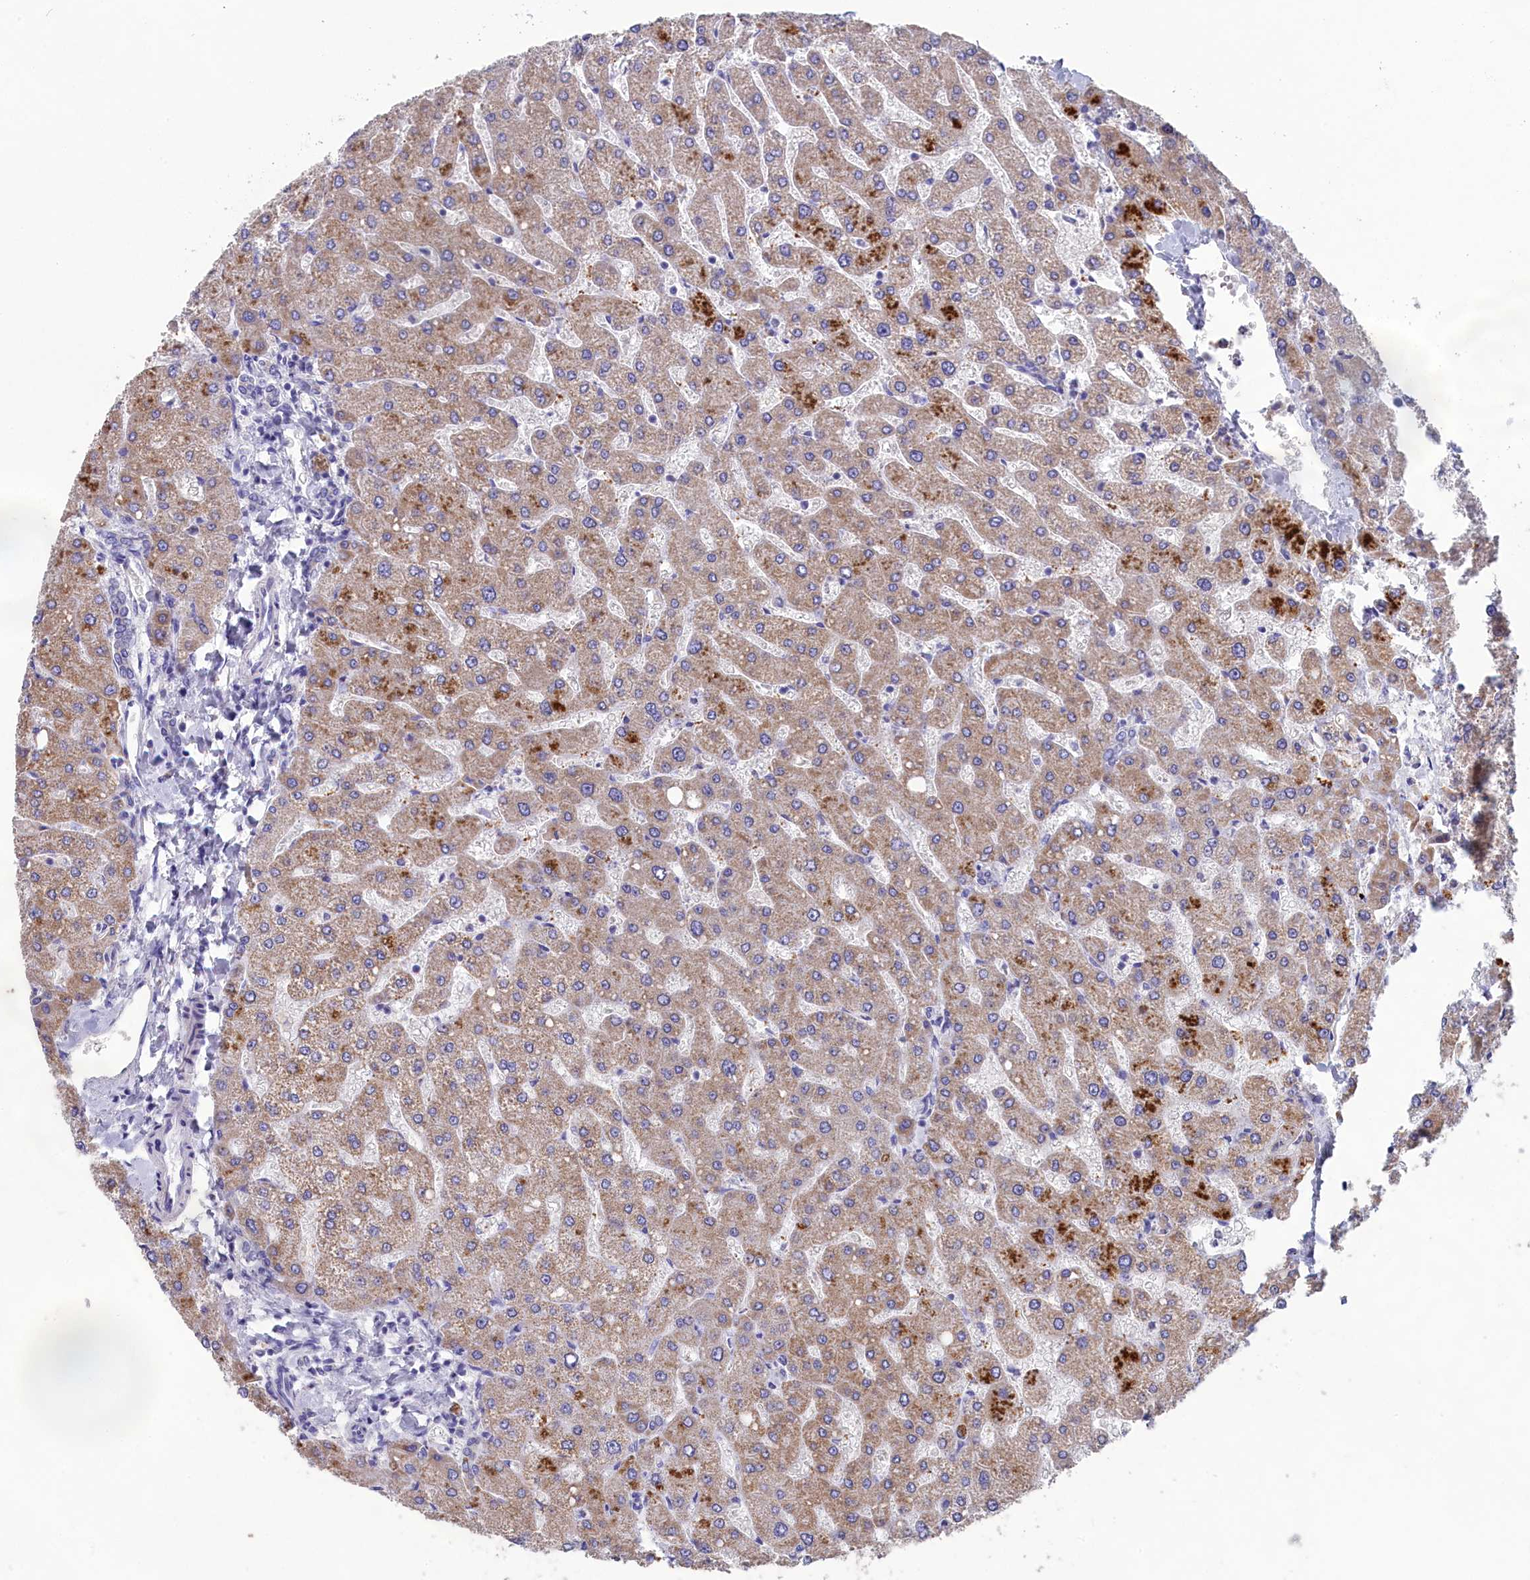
{"staining": {"intensity": "negative", "quantity": "none", "location": "none"}, "tissue": "liver", "cell_type": "Cholangiocytes", "image_type": "normal", "snomed": [{"axis": "morphology", "description": "Normal tissue, NOS"}, {"axis": "topography", "description": "Liver"}], "caption": "Cholangiocytes are negative for protein expression in benign human liver. (DAB (3,3'-diaminobenzidine) immunohistochemistry (IHC) with hematoxylin counter stain).", "gene": "PRDM12", "patient": {"sex": "male", "age": 55}}